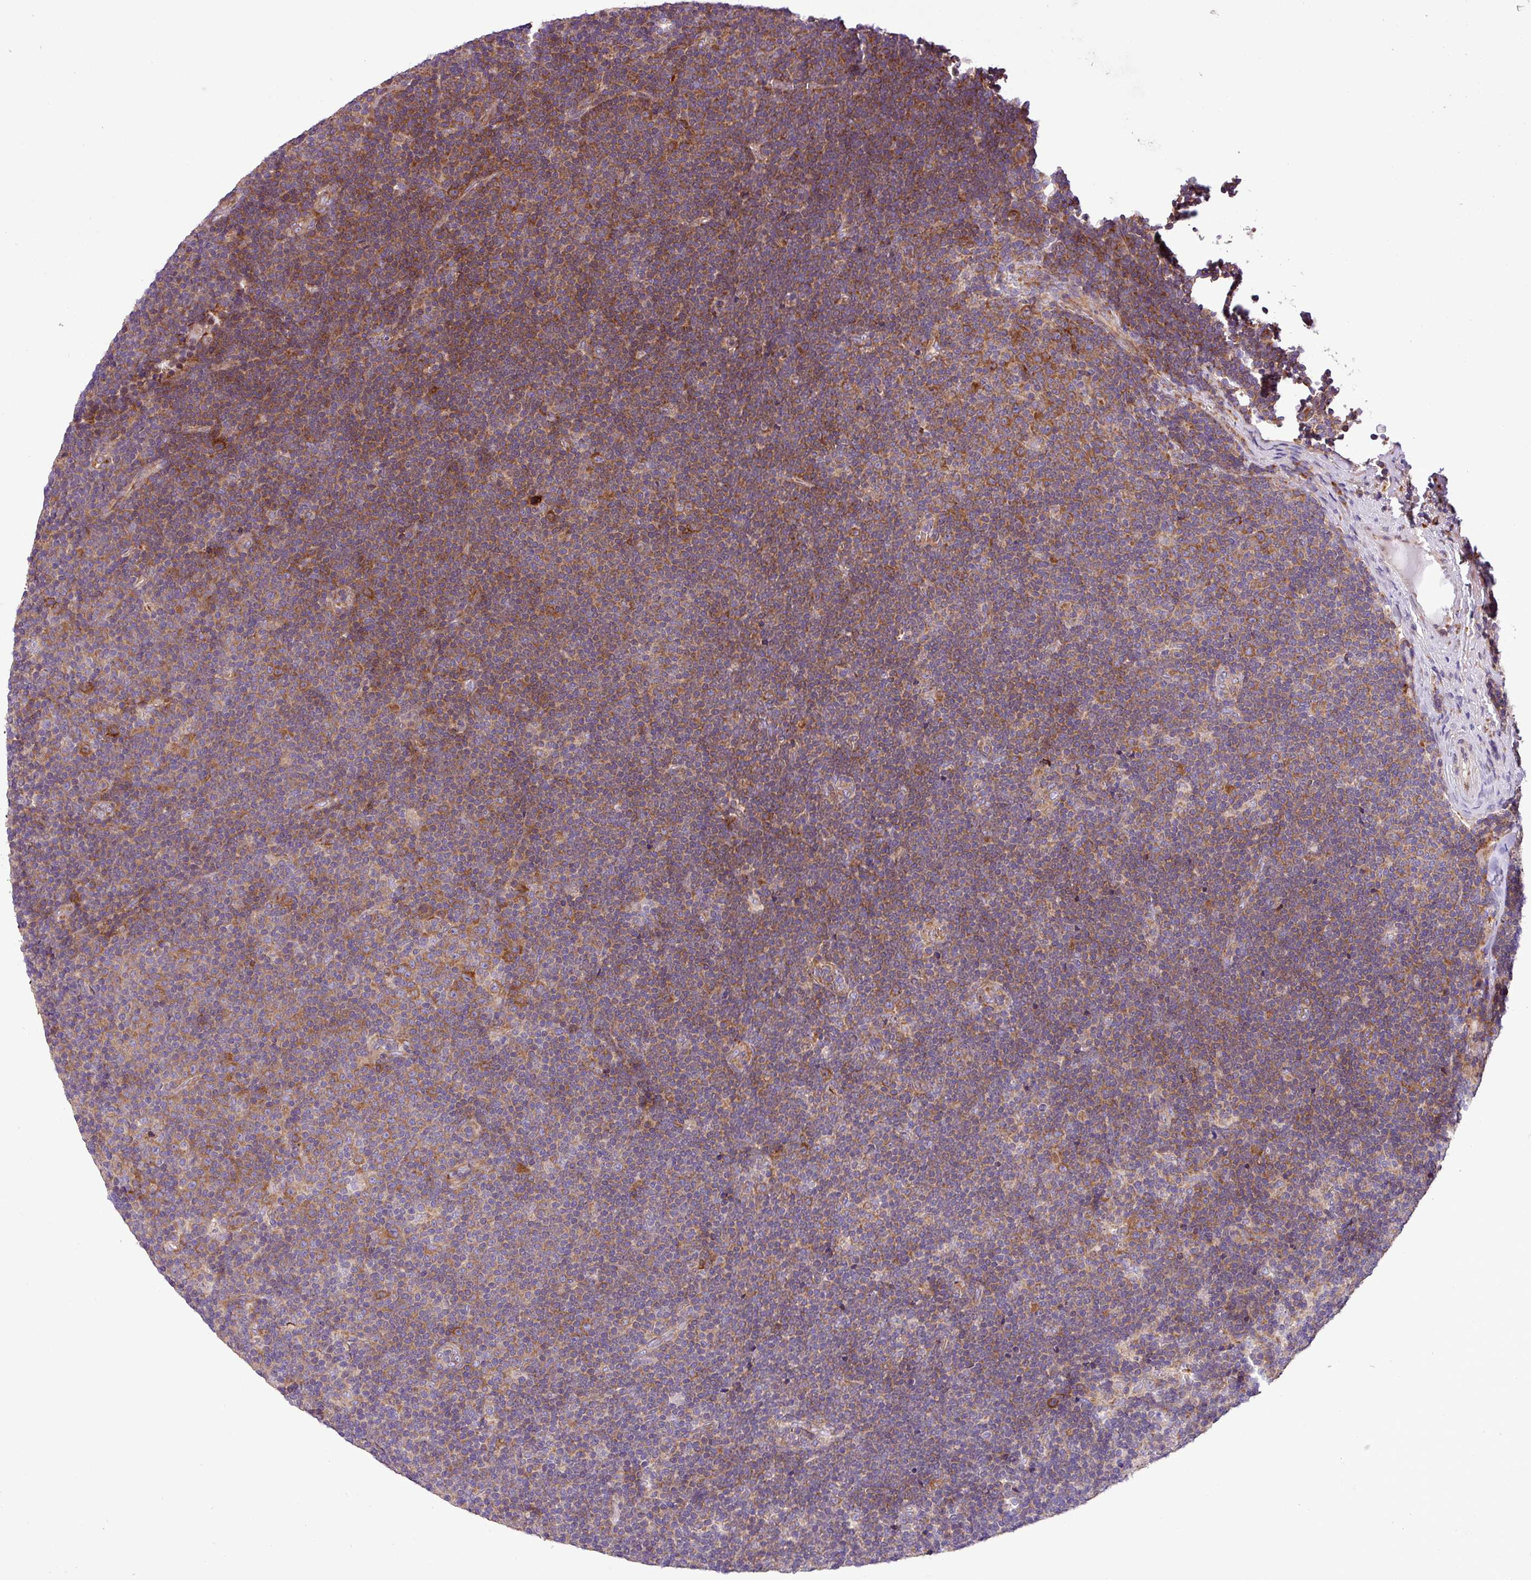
{"staining": {"intensity": "moderate", "quantity": "25%-75%", "location": "cytoplasmic/membranous"}, "tissue": "lymphoma", "cell_type": "Tumor cells", "image_type": "cancer", "snomed": [{"axis": "morphology", "description": "Malignant lymphoma, non-Hodgkin's type, Low grade"}, {"axis": "topography", "description": "Lymph node"}], "caption": "Lymphoma stained with a brown dye reveals moderate cytoplasmic/membranous positive expression in about 25%-75% of tumor cells.", "gene": "RPL13", "patient": {"sex": "male", "age": 48}}